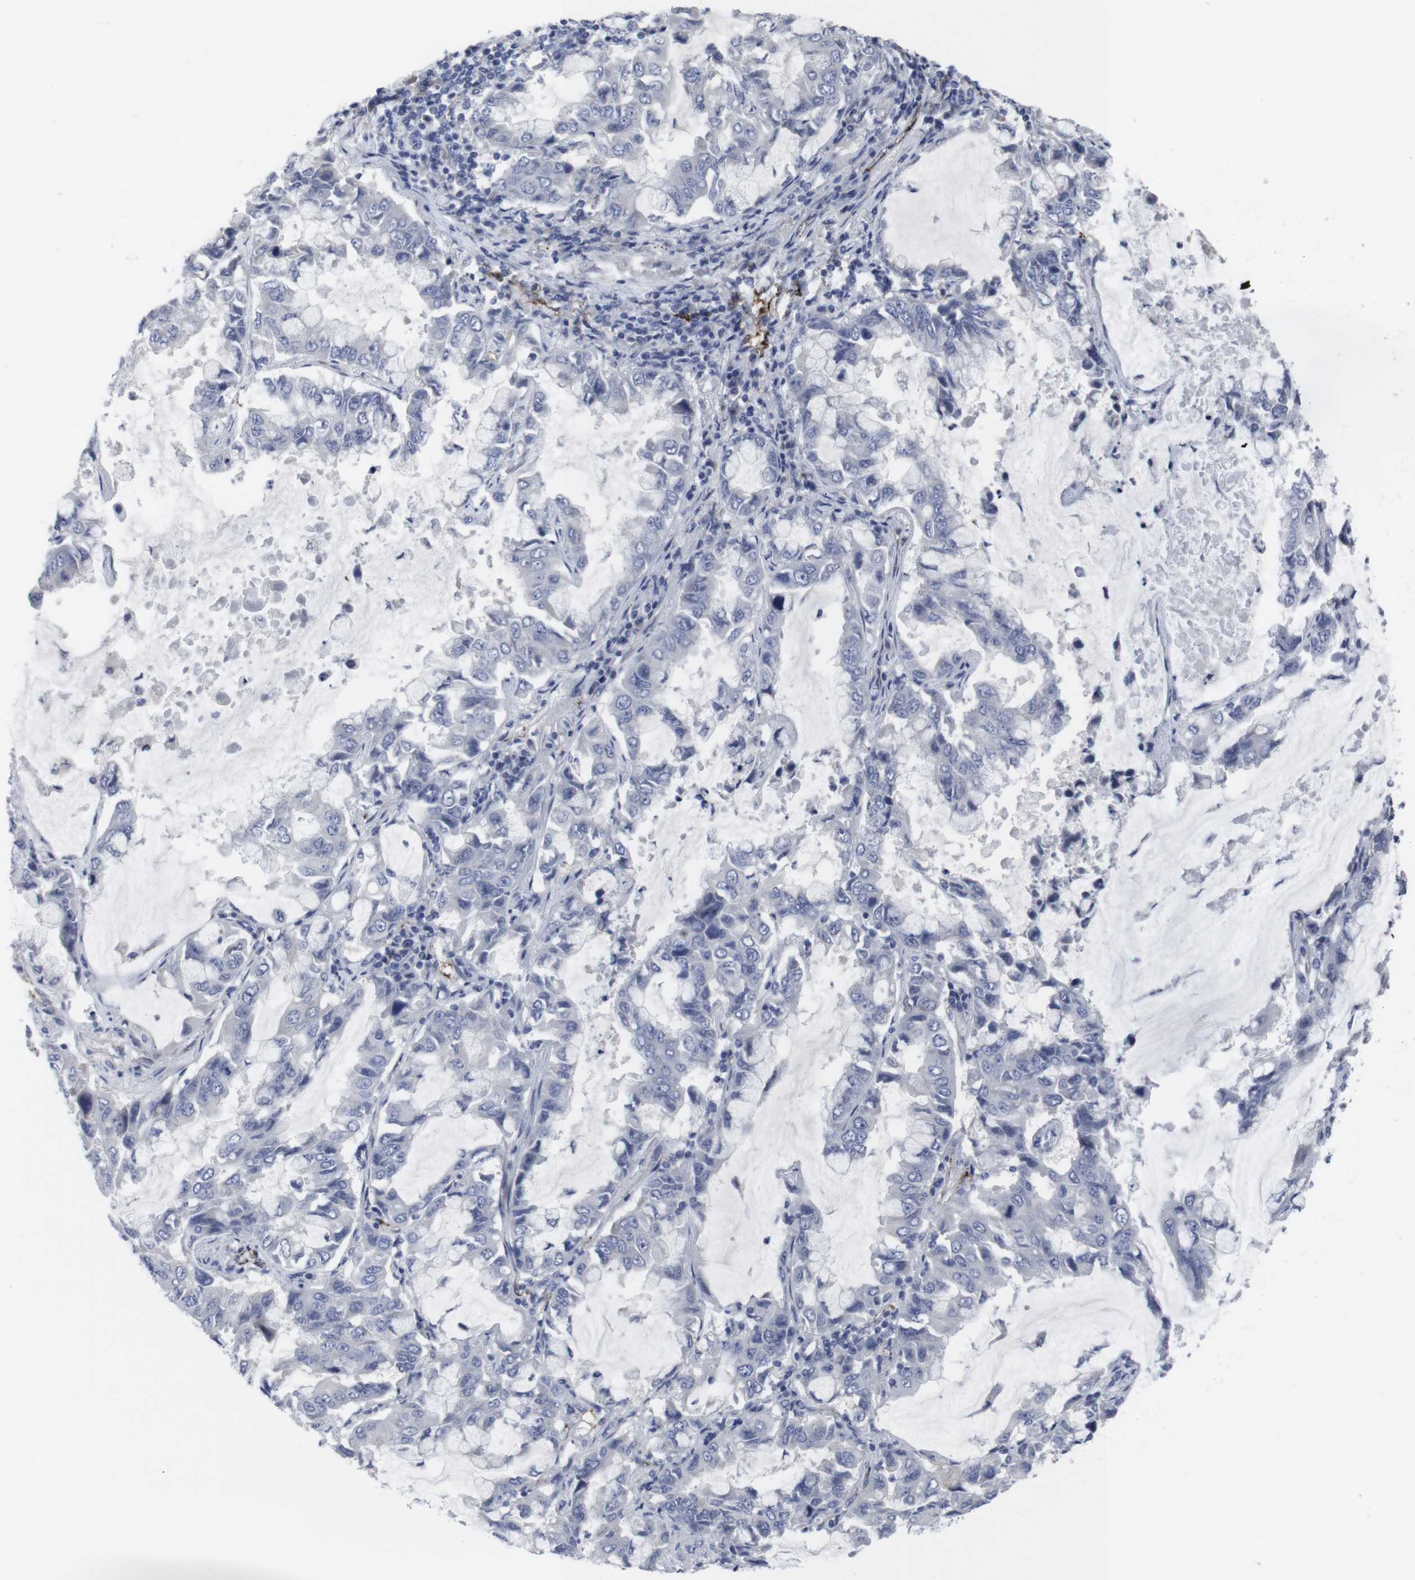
{"staining": {"intensity": "negative", "quantity": "none", "location": "none"}, "tissue": "lung cancer", "cell_type": "Tumor cells", "image_type": "cancer", "snomed": [{"axis": "morphology", "description": "Adenocarcinoma, NOS"}, {"axis": "topography", "description": "Lung"}], "caption": "Lung cancer (adenocarcinoma) was stained to show a protein in brown. There is no significant staining in tumor cells.", "gene": "SNCG", "patient": {"sex": "male", "age": 64}}